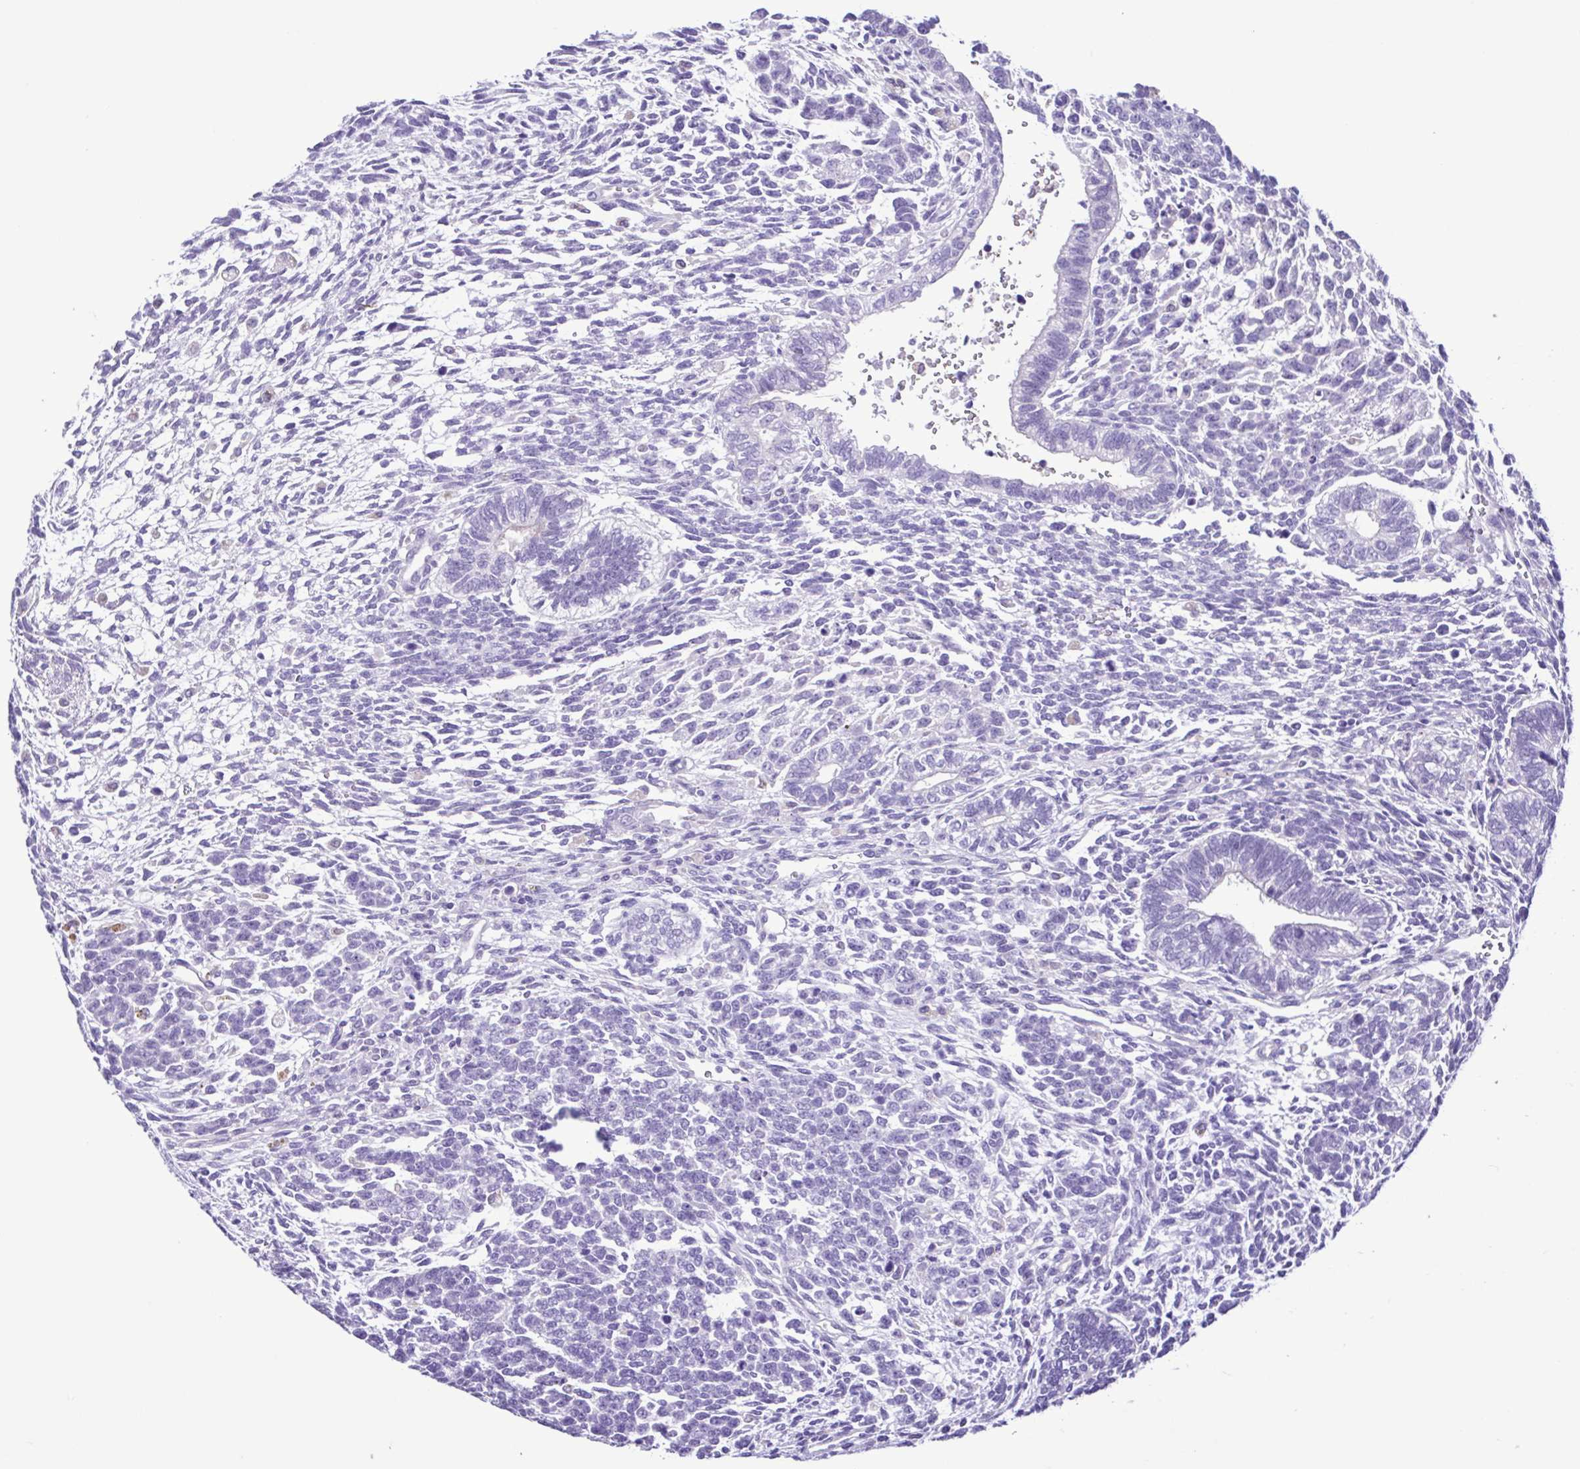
{"staining": {"intensity": "negative", "quantity": "none", "location": "none"}, "tissue": "testis cancer", "cell_type": "Tumor cells", "image_type": "cancer", "snomed": [{"axis": "morphology", "description": "Carcinoma, Embryonal, NOS"}, {"axis": "topography", "description": "Testis"}], "caption": "The photomicrograph reveals no staining of tumor cells in testis cancer.", "gene": "CBY2", "patient": {"sex": "male", "age": 23}}